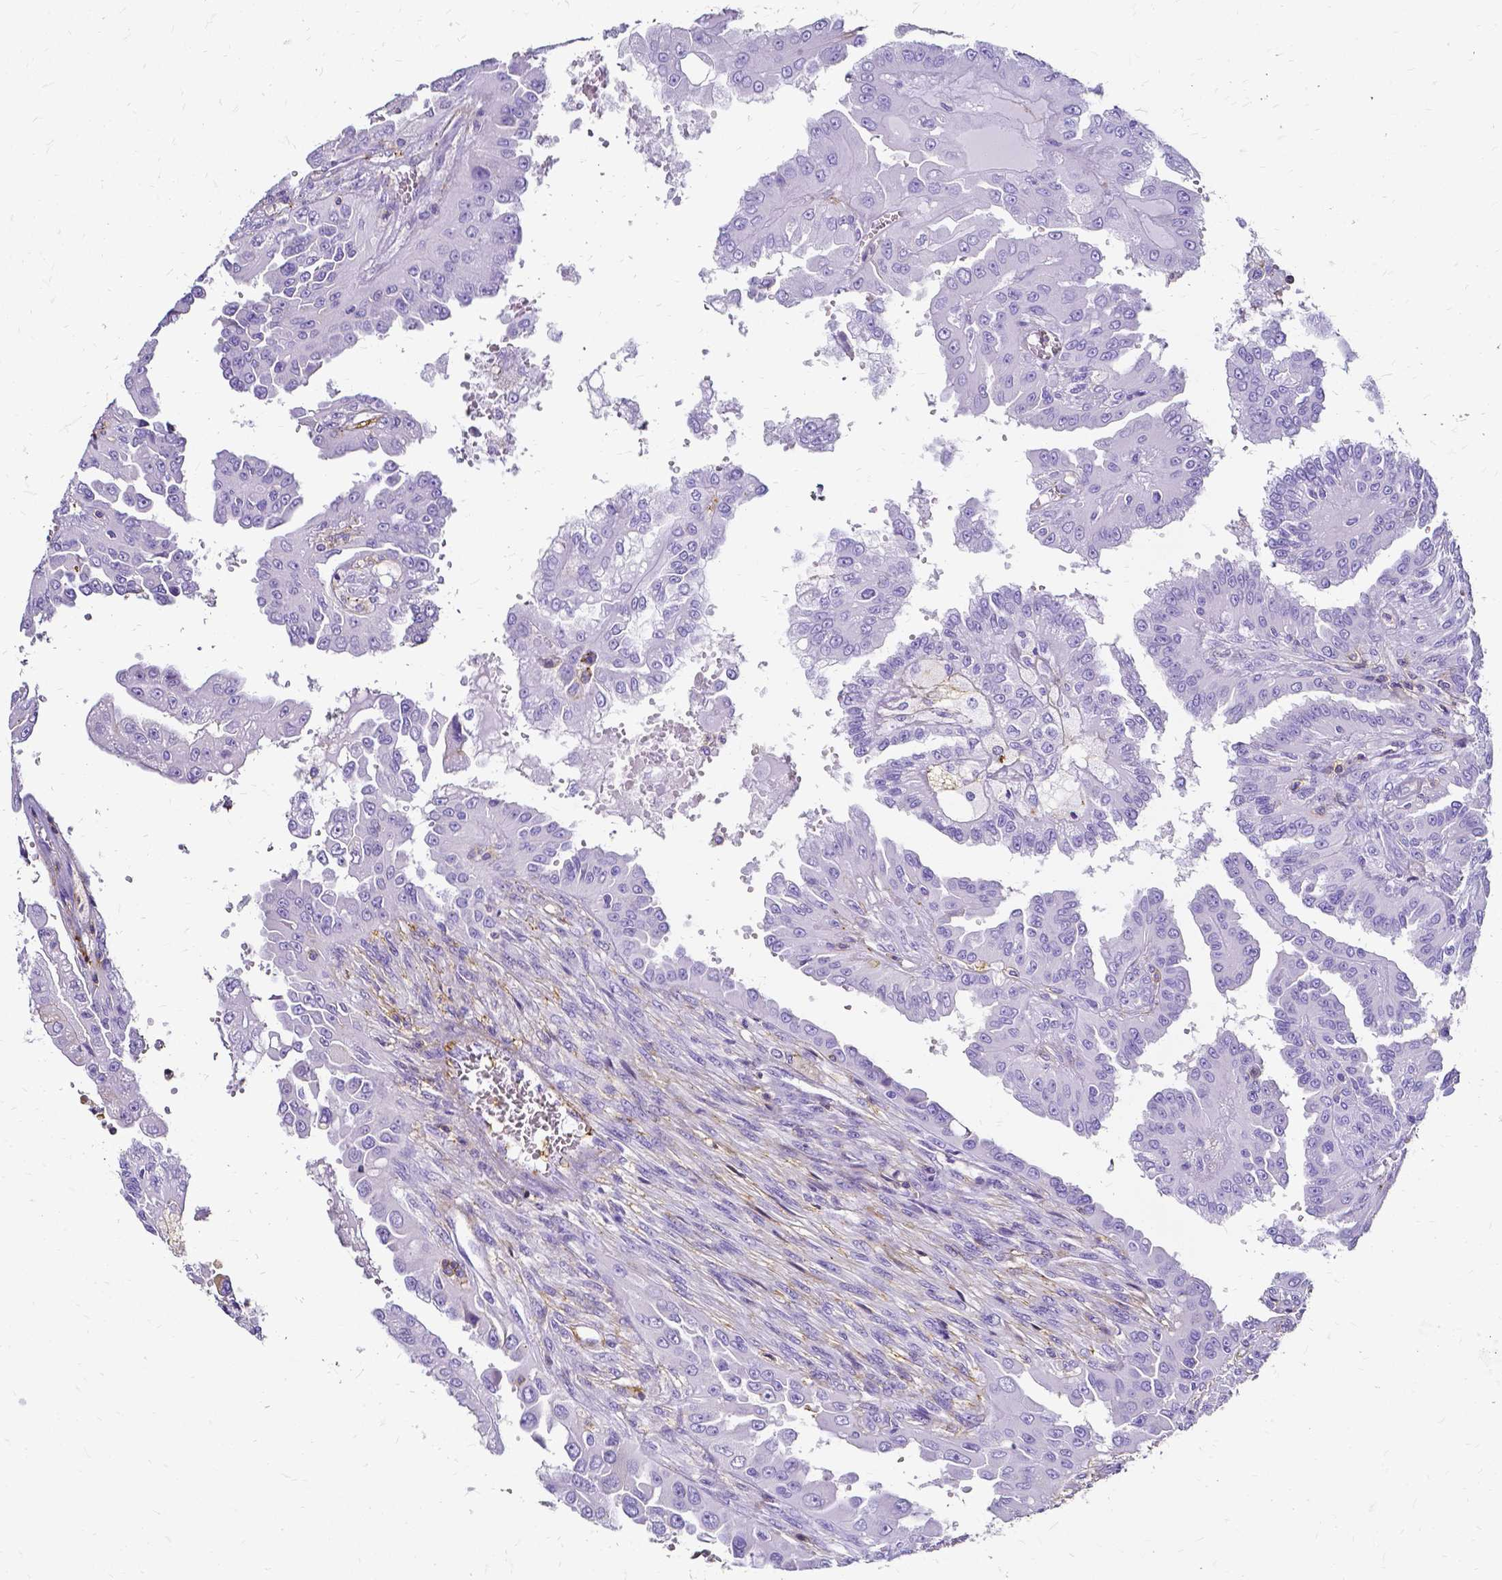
{"staining": {"intensity": "negative", "quantity": "none", "location": "none"}, "tissue": "renal cancer", "cell_type": "Tumor cells", "image_type": "cancer", "snomed": [{"axis": "morphology", "description": "Adenocarcinoma, NOS"}, {"axis": "topography", "description": "Kidney"}], "caption": "Immunohistochemistry histopathology image of renal cancer stained for a protein (brown), which displays no staining in tumor cells.", "gene": "HSPA12A", "patient": {"sex": "male", "age": 58}}